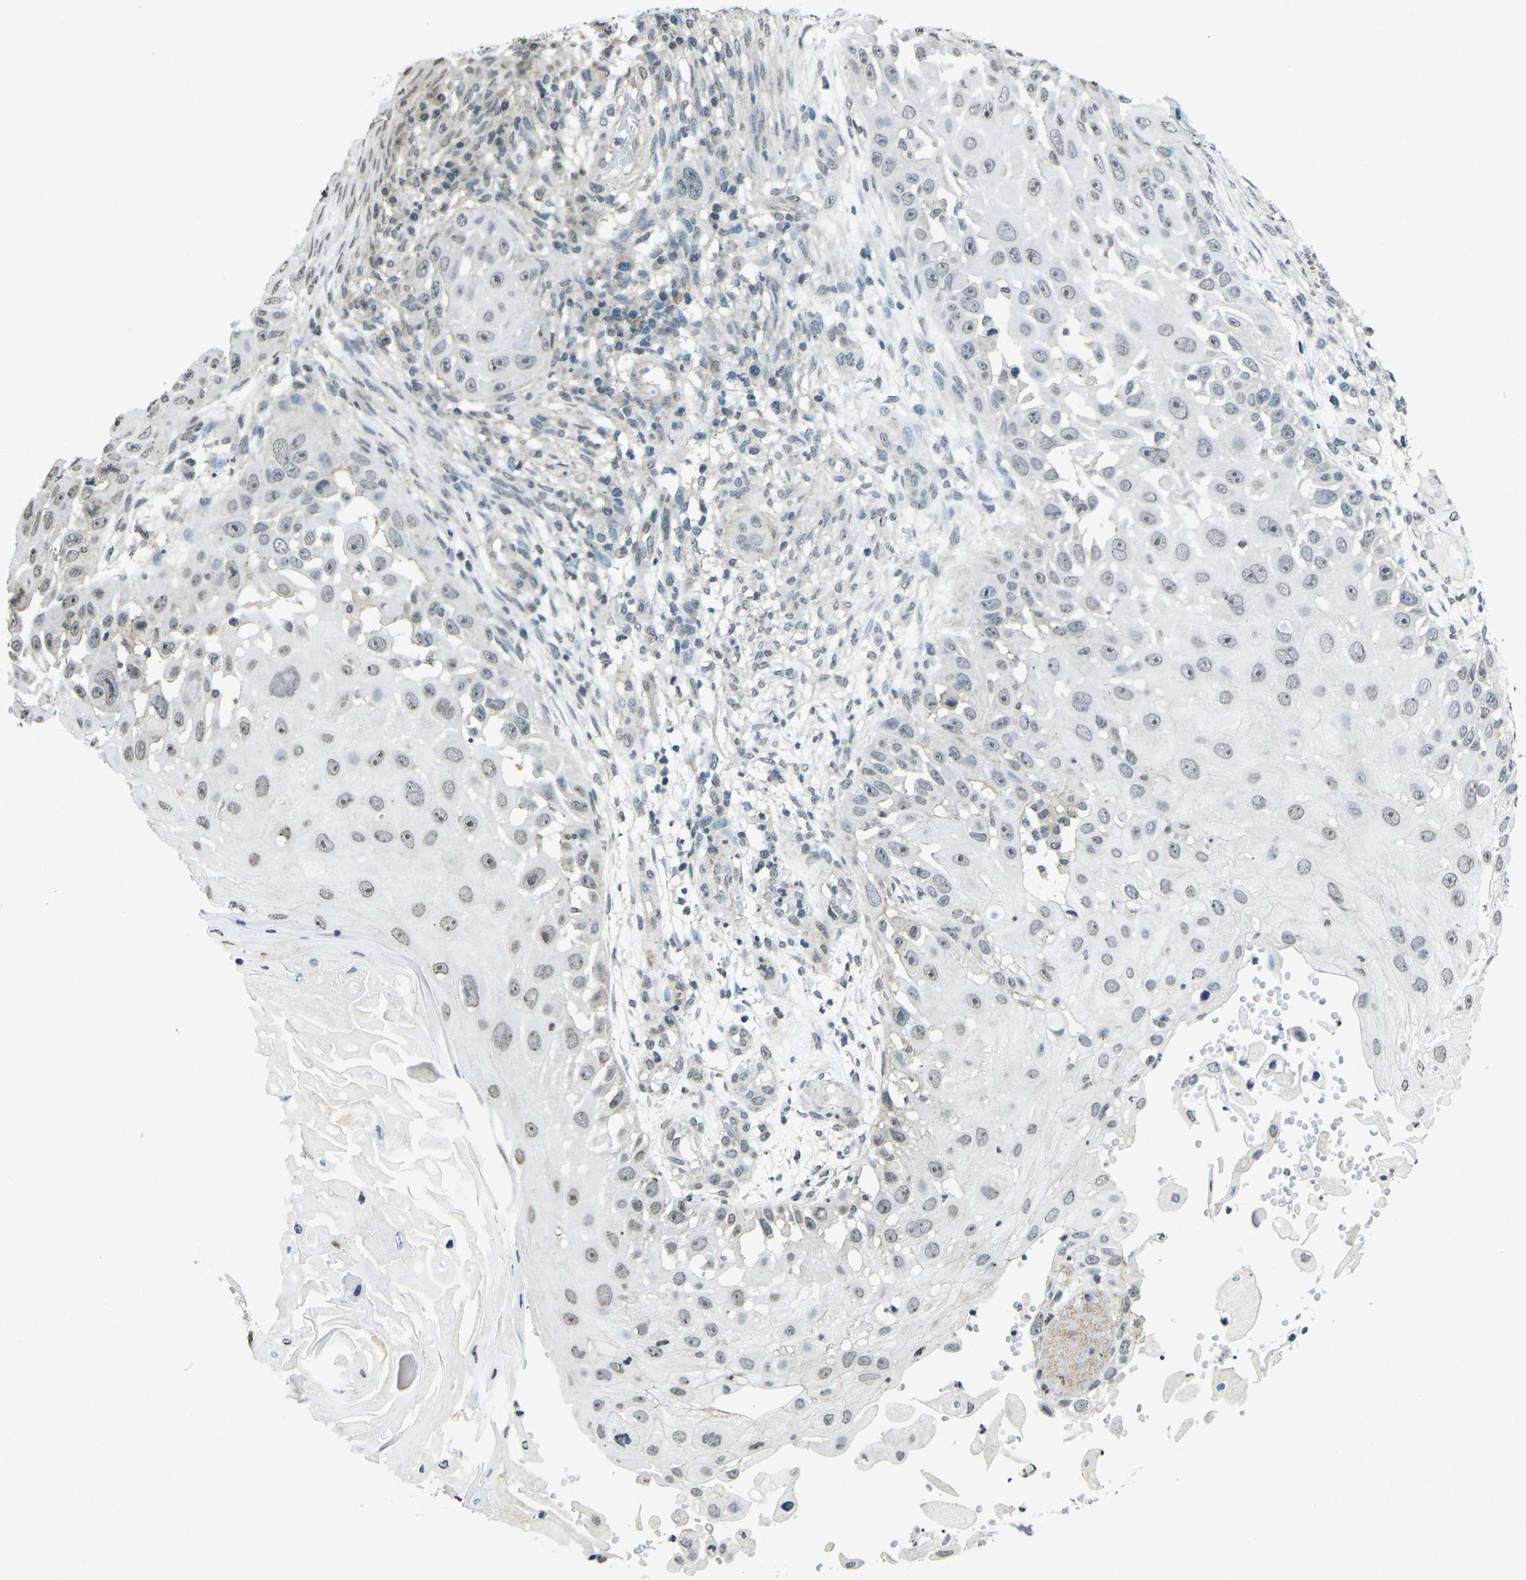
{"staining": {"intensity": "weak", "quantity": ">75%", "location": "nuclear"}, "tissue": "skin cancer", "cell_type": "Tumor cells", "image_type": "cancer", "snomed": [{"axis": "morphology", "description": "Squamous cell carcinoma, NOS"}, {"axis": "topography", "description": "Skin"}], "caption": "There is low levels of weak nuclear positivity in tumor cells of skin cancer, as demonstrated by immunohistochemical staining (brown color).", "gene": "TFR2", "patient": {"sex": "female", "age": 44}}